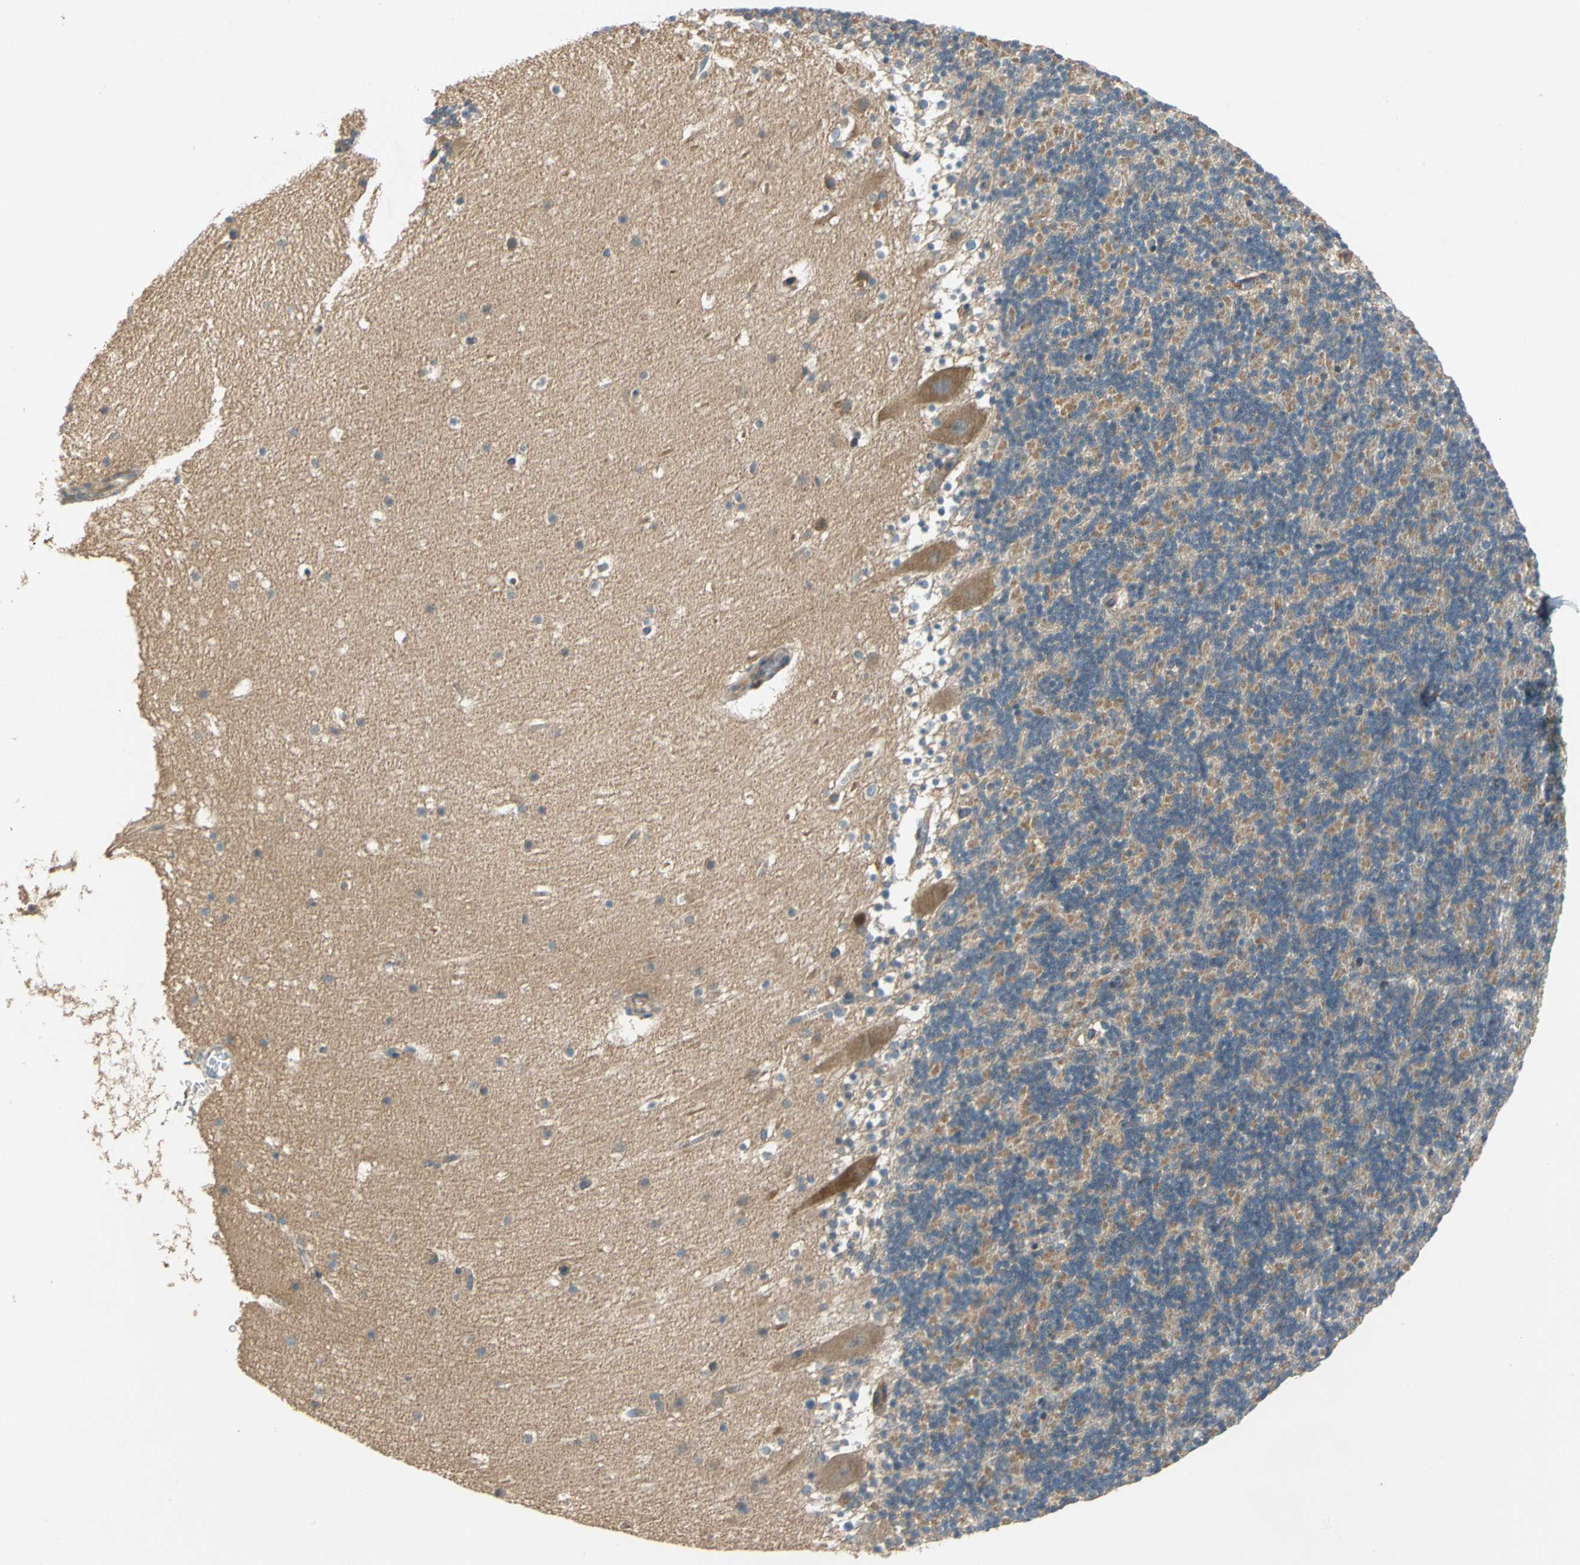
{"staining": {"intensity": "moderate", "quantity": "25%-75%", "location": "cytoplasmic/membranous"}, "tissue": "cerebellum", "cell_type": "Cells in granular layer", "image_type": "normal", "snomed": [{"axis": "morphology", "description": "Normal tissue, NOS"}, {"axis": "topography", "description": "Cerebellum"}], "caption": "This micrograph demonstrates immunohistochemistry staining of unremarkable human cerebellum, with medium moderate cytoplasmic/membranous positivity in approximately 25%-75% of cells in granular layer.", "gene": "EMCN", "patient": {"sex": "male", "age": 45}}